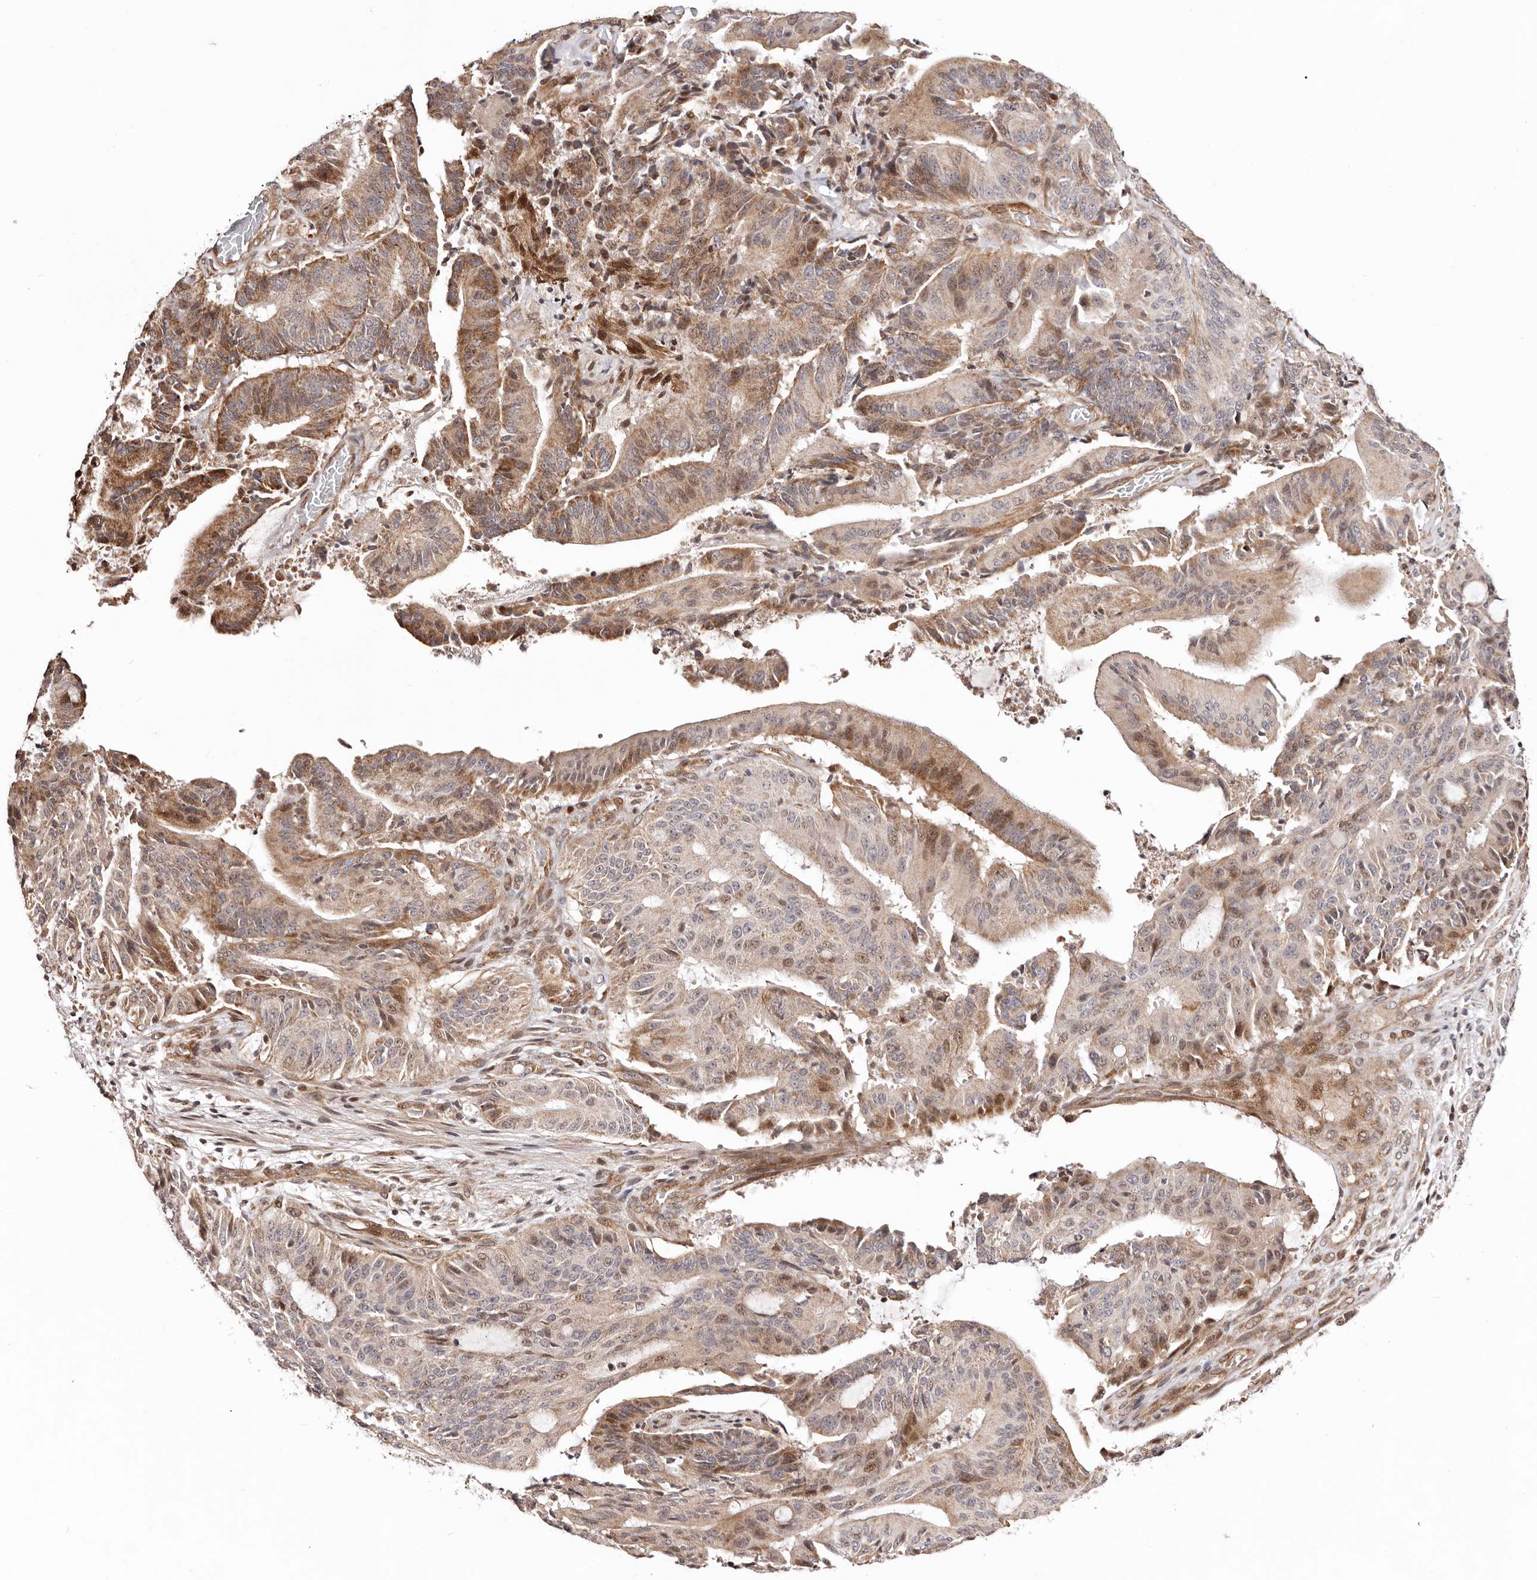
{"staining": {"intensity": "moderate", "quantity": ">75%", "location": "cytoplasmic/membranous,nuclear"}, "tissue": "liver cancer", "cell_type": "Tumor cells", "image_type": "cancer", "snomed": [{"axis": "morphology", "description": "Normal tissue, NOS"}, {"axis": "morphology", "description": "Cholangiocarcinoma"}, {"axis": "topography", "description": "Liver"}, {"axis": "topography", "description": "Peripheral nerve tissue"}], "caption": "IHC micrograph of neoplastic tissue: liver cancer stained using immunohistochemistry (IHC) demonstrates medium levels of moderate protein expression localized specifically in the cytoplasmic/membranous and nuclear of tumor cells, appearing as a cytoplasmic/membranous and nuclear brown color.", "gene": "HIVEP3", "patient": {"sex": "female", "age": 73}}